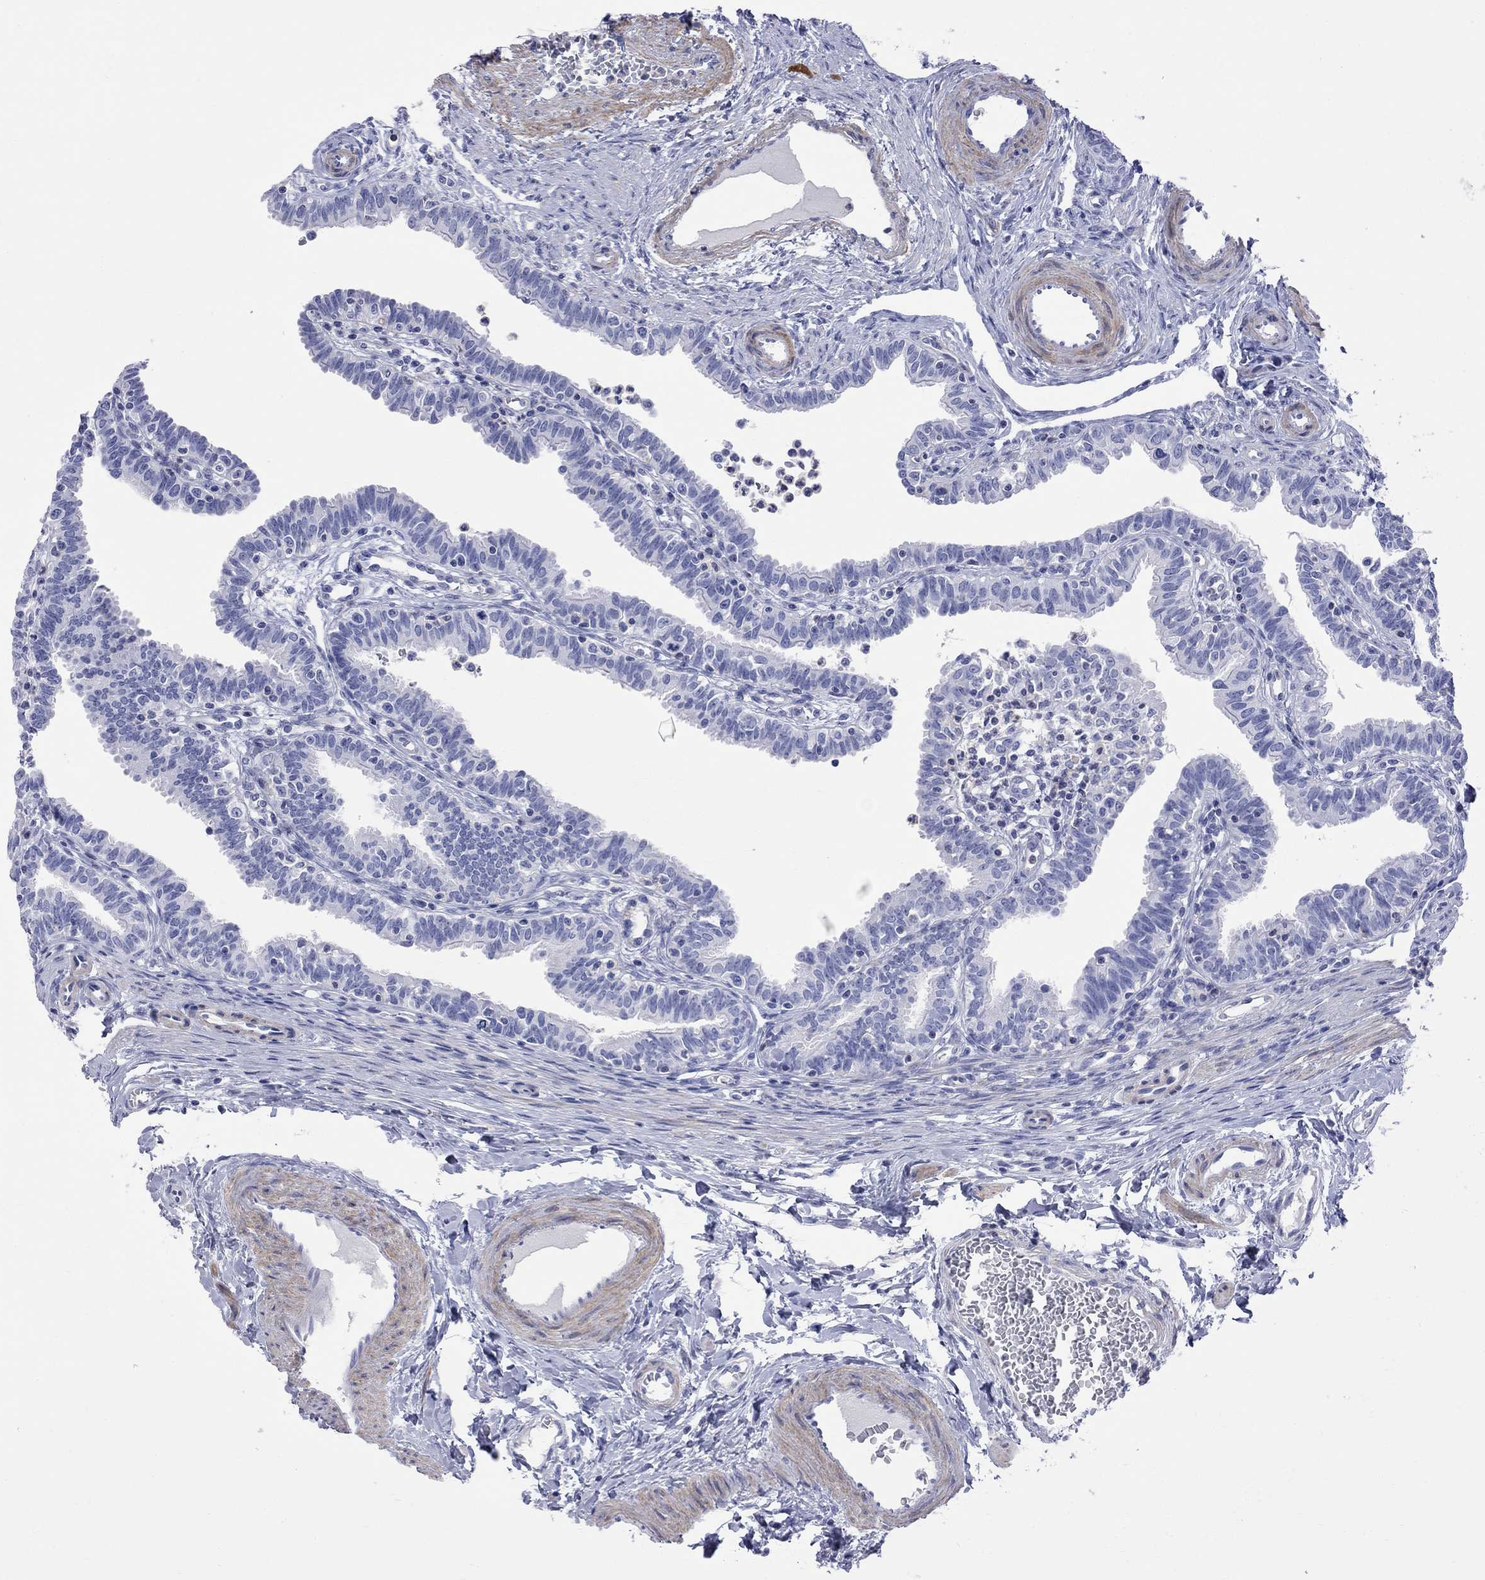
{"staining": {"intensity": "negative", "quantity": "none", "location": "none"}, "tissue": "fallopian tube", "cell_type": "Glandular cells", "image_type": "normal", "snomed": [{"axis": "morphology", "description": "Normal tissue, NOS"}, {"axis": "topography", "description": "Fallopian tube"}], "caption": "The IHC histopathology image has no significant staining in glandular cells of fallopian tube. (Brightfield microscopy of DAB (3,3'-diaminobenzidine) immunohistochemistry at high magnification).", "gene": "S100A3", "patient": {"sex": "female", "age": 36}}